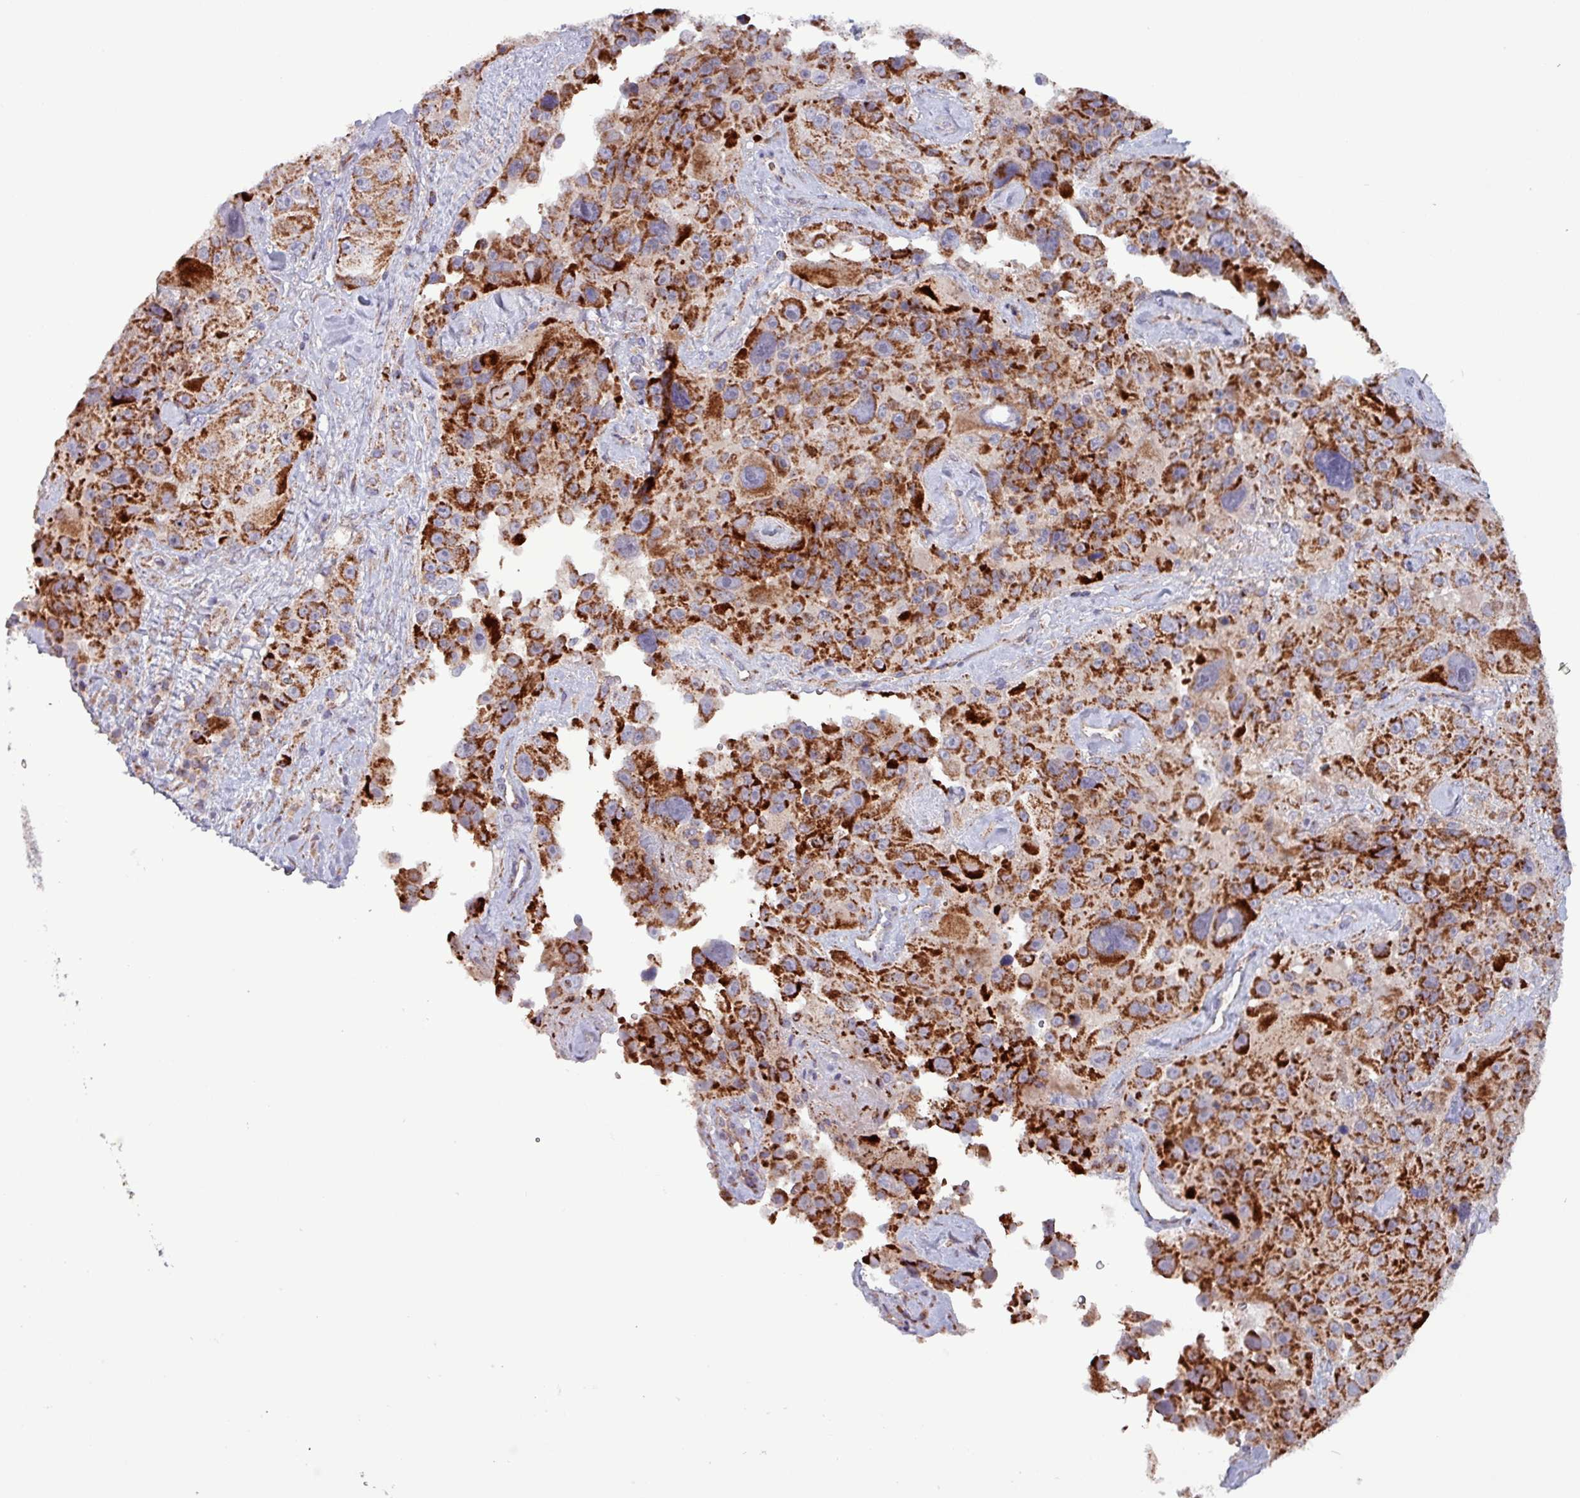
{"staining": {"intensity": "strong", "quantity": ">75%", "location": "cytoplasmic/membranous"}, "tissue": "melanoma", "cell_type": "Tumor cells", "image_type": "cancer", "snomed": [{"axis": "morphology", "description": "Malignant melanoma, Metastatic site"}, {"axis": "topography", "description": "Lymph node"}], "caption": "DAB (3,3'-diaminobenzidine) immunohistochemical staining of melanoma exhibits strong cytoplasmic/membranous protein expression in about >75% of tumor cells. Using DAB (brown) and hematoxylin (blue) stains, captured at high magnification using brightfield microscopy.", "gene": "ZNF322", "patient": {"sex": "male", "age": 62}}